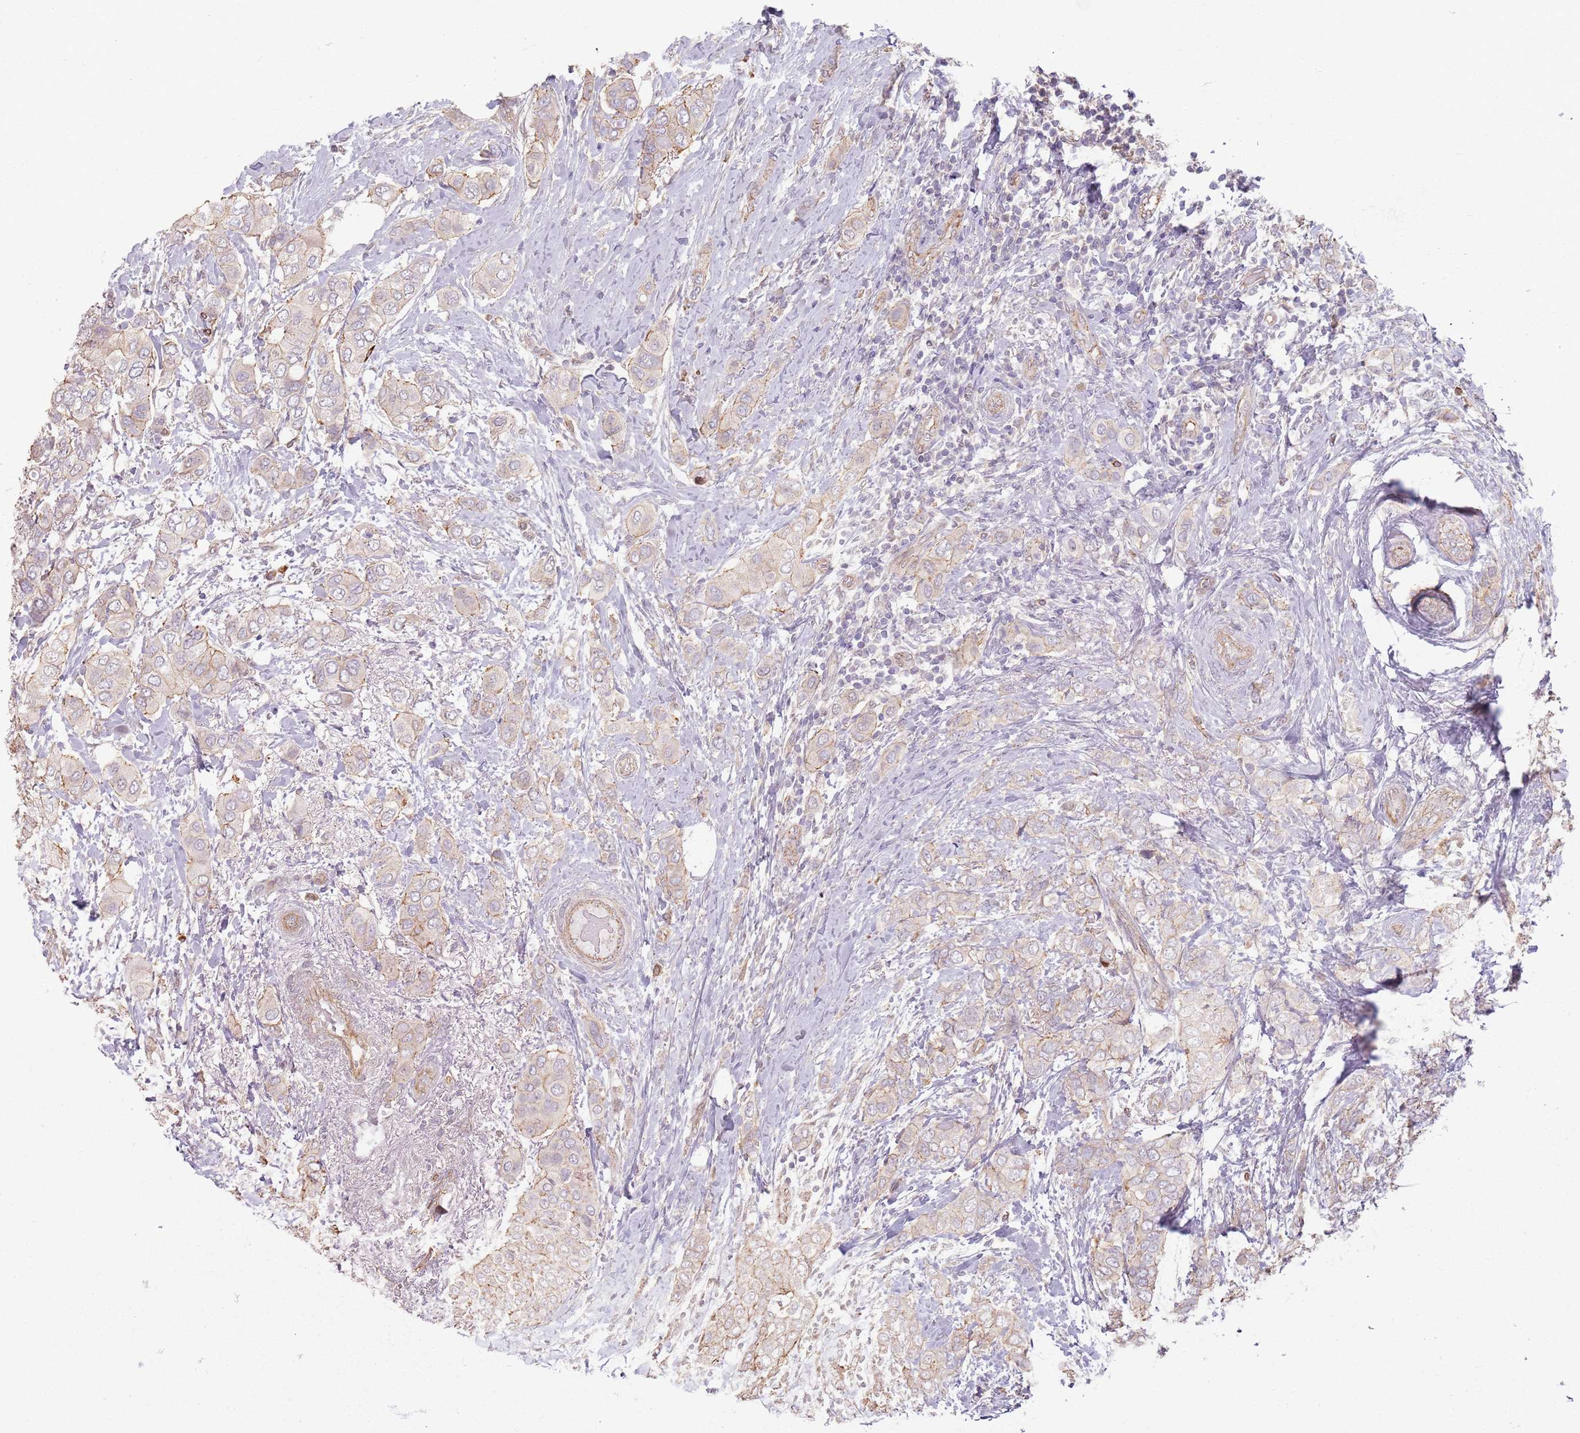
{"staining": {"intensity": "weak", "quantity": "25%-75%", "location": "cytoplasmic/membranous"}, "tissue": "breast cancer", "cell_type": "Tumor cells", "image_type": "cancer", "snomed": [{"axis": "morphology", "description": "Lobular carcinoma"}, {"axis": "topography", "description": "Breast"}], "caption": "Weak cytoplasmic/membranous protein staining is appreciated in about 25%-75% of tumor cells in breast cancer (lobular carcinoma). The staining is performed using DAB brown chromogen to label protein expression. The nuclei are counter-stained blue using hematoxylin.", "gene": "KCNA5", "patient": {"sex": "female", "age": 51}}